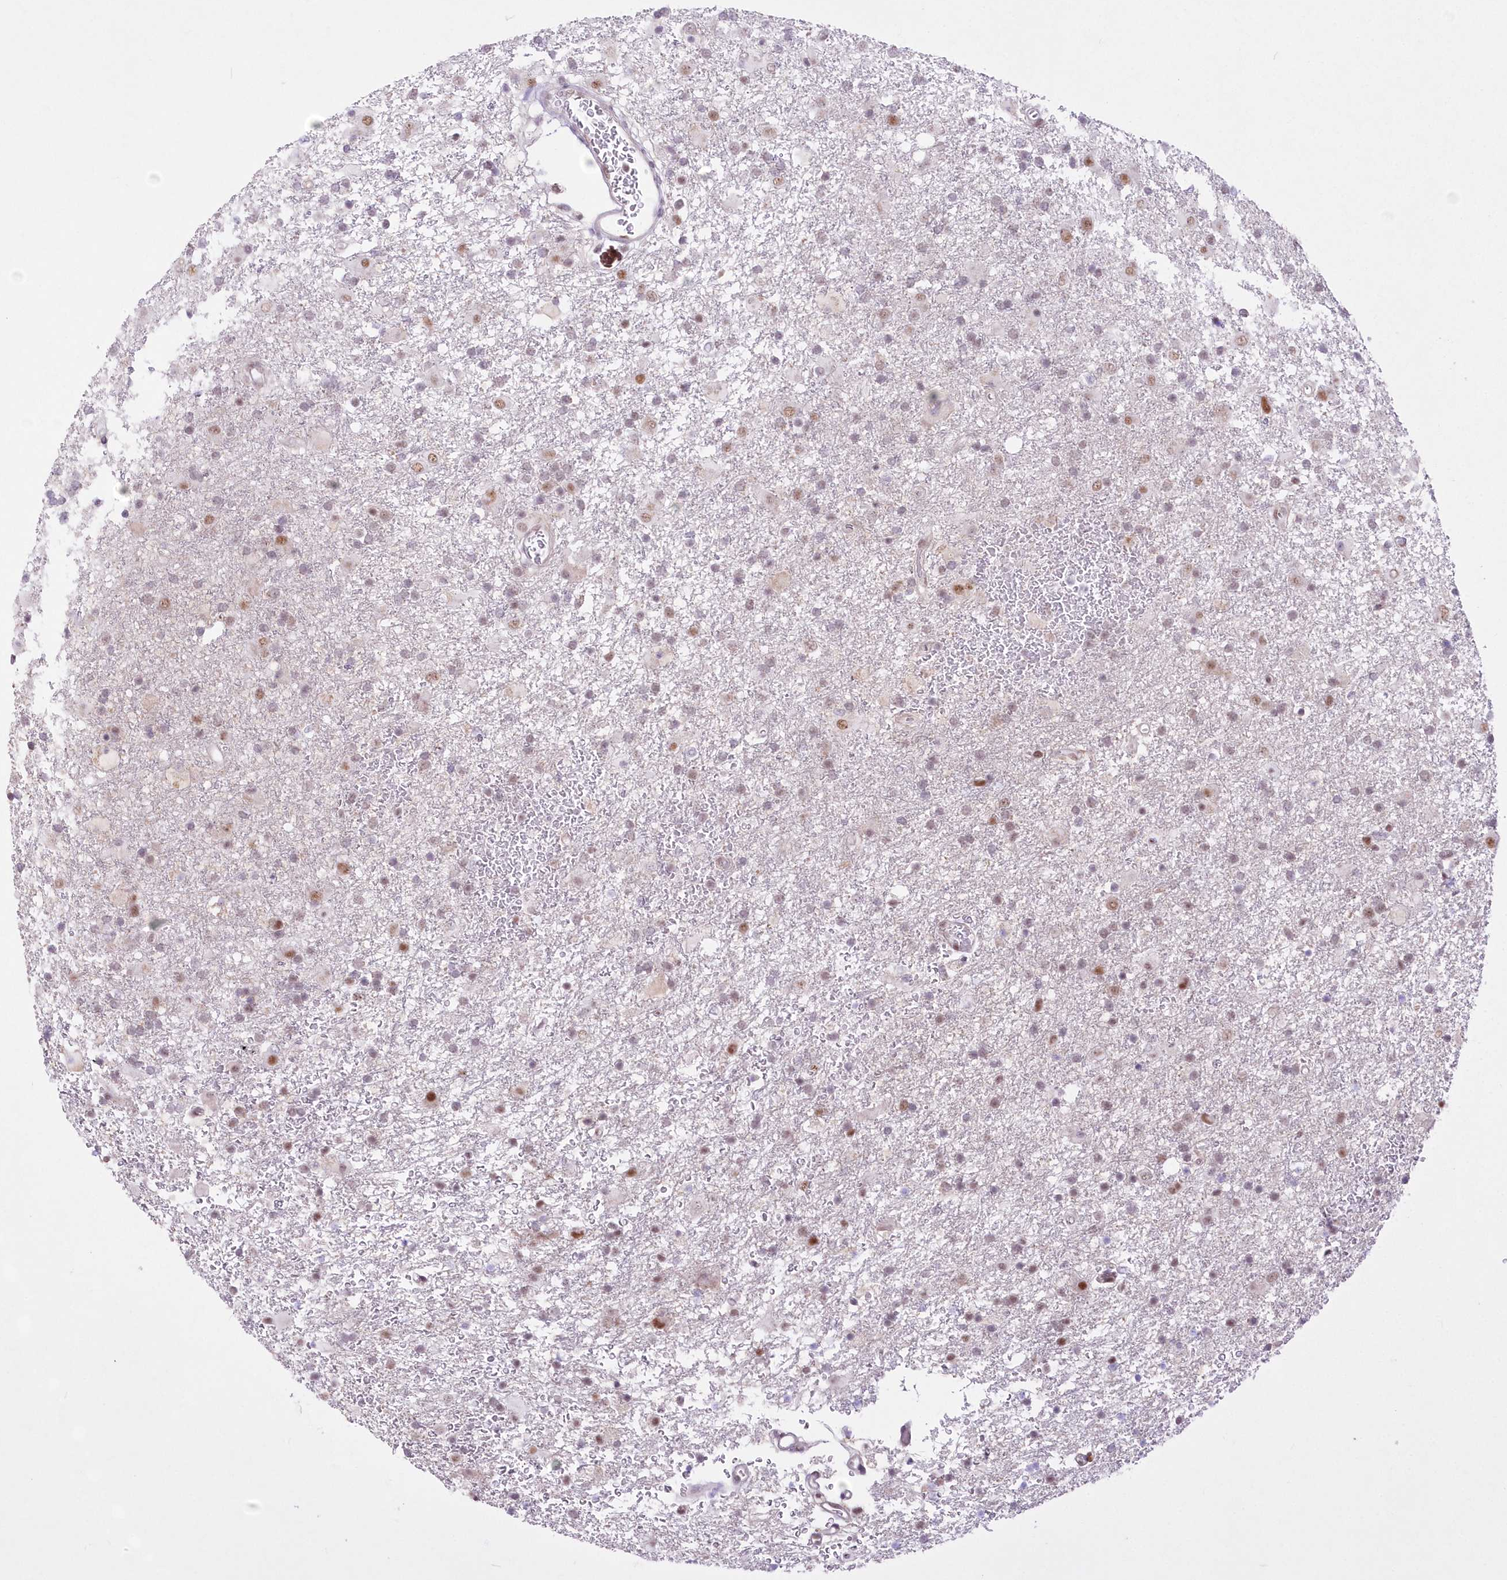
{"staining": {"intensity": "moderate", "quantity": "<25%", "location": "nuclear"}, "tissue": "glioma", "cell_type": "Tumor cells", "image_type": "cancer", "snomed": [{"axis": "morphology", "description": "Glioma, malignant, Low grade"}, {"axis": "topography", "description": "Brain"}], "caption": "Protein staining of glioma tissue displays moderate nuclear staining in about <25% of tumor cells.", "gene": "NSUN2", "patient": {"sex": "male", "age": 65}}